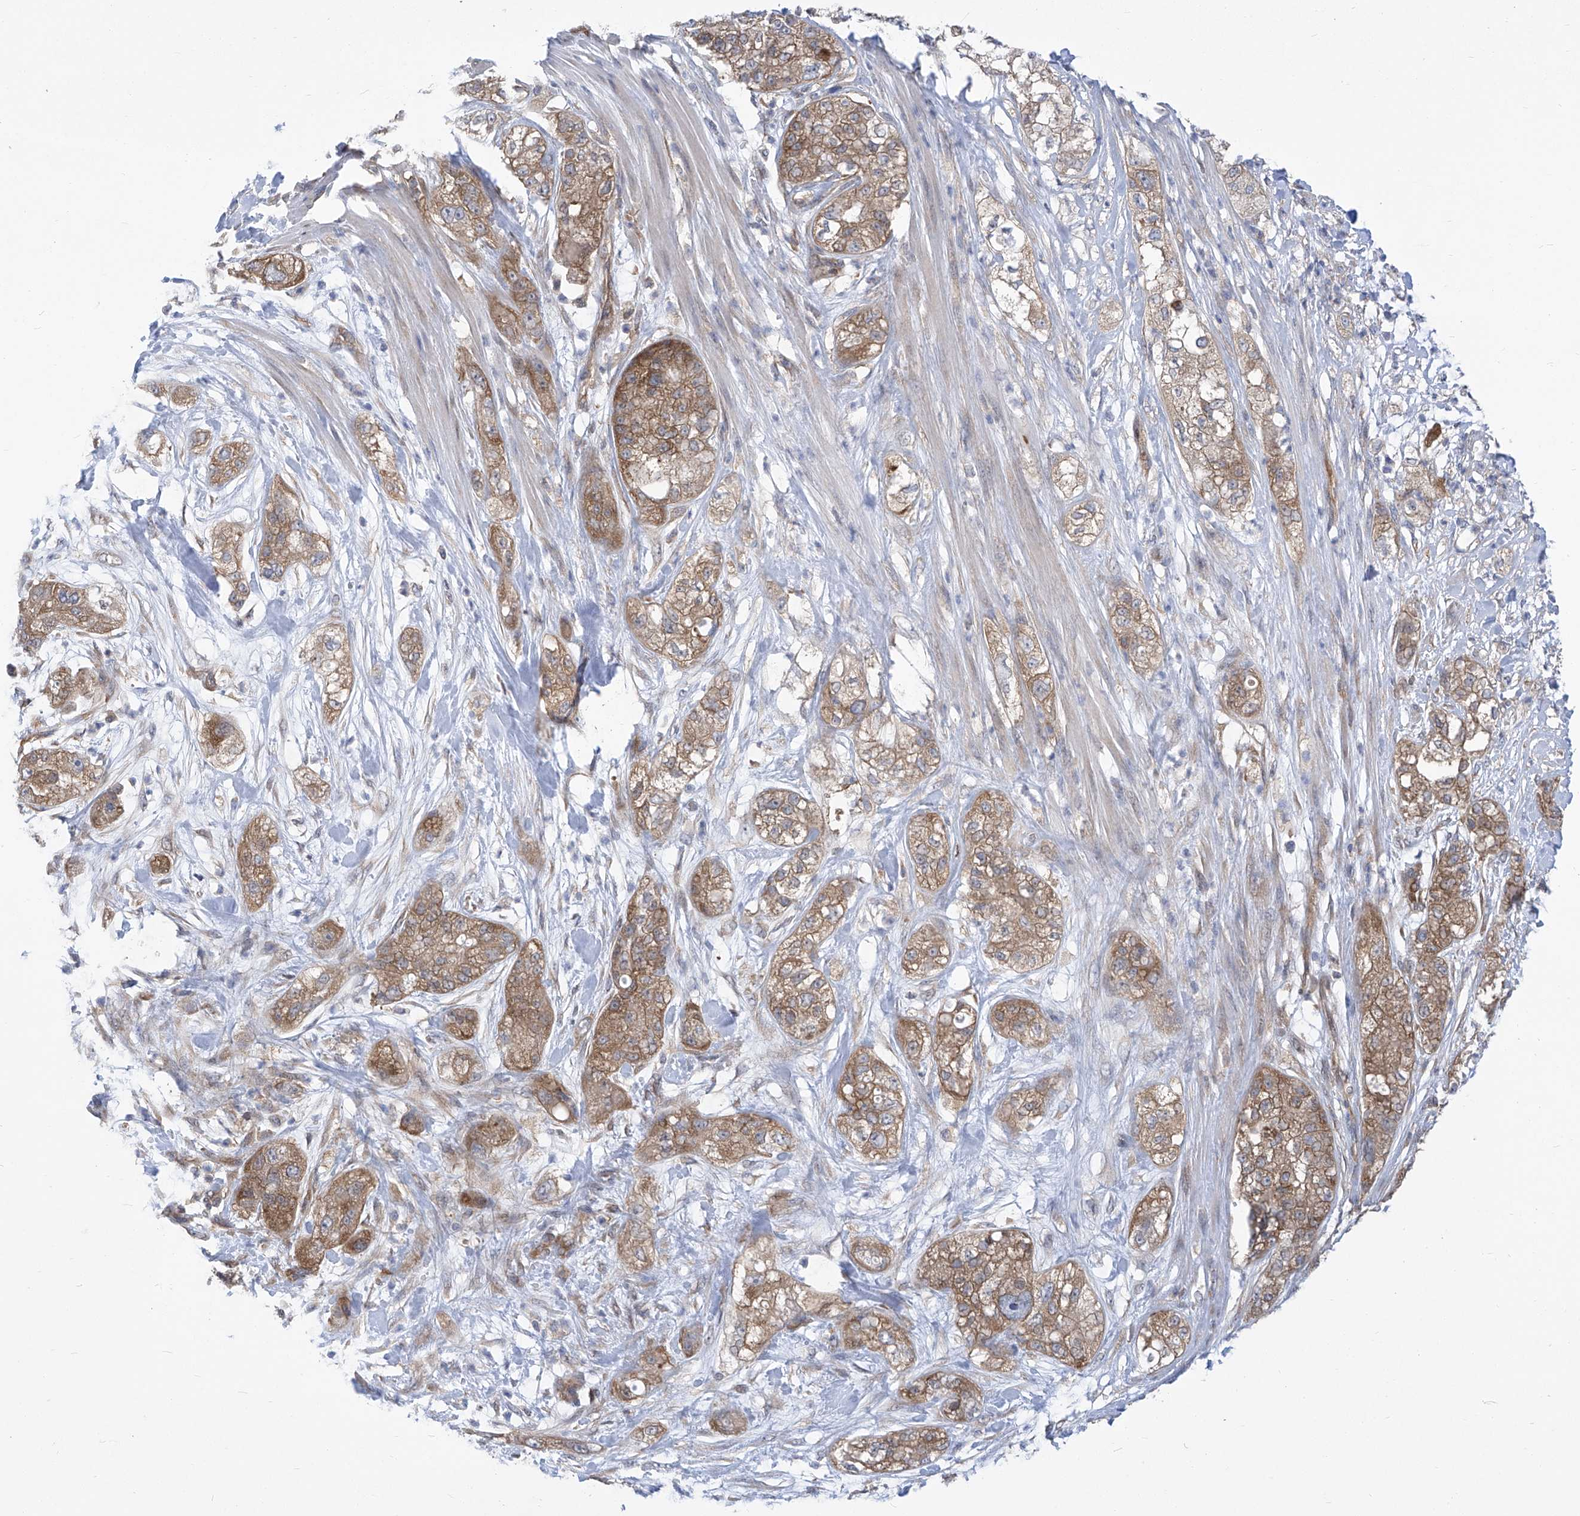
{"staining": {"intensity": "moderate", "quantity": ">75%", "location": "cytoplasmic/membranous"}, "tissue": "pancreatic cancer", "cell_type": "Tumor cells", "image_type": "cancer", "snomed": [{"axis": "morphology", "description": "Adenocarcinoma, NOS"}, {"axis": "topography", "description": "Pancreas"}], "caption": "This micrograph shows immunohistochemistry staining of pancreatic adenocarcinoma, with medium moderate cytoplasmic/membranous staining in approximately >75% of tumor cells.", "gene": "EIF3M", "patient": {"sex": "female", "age": 78}}